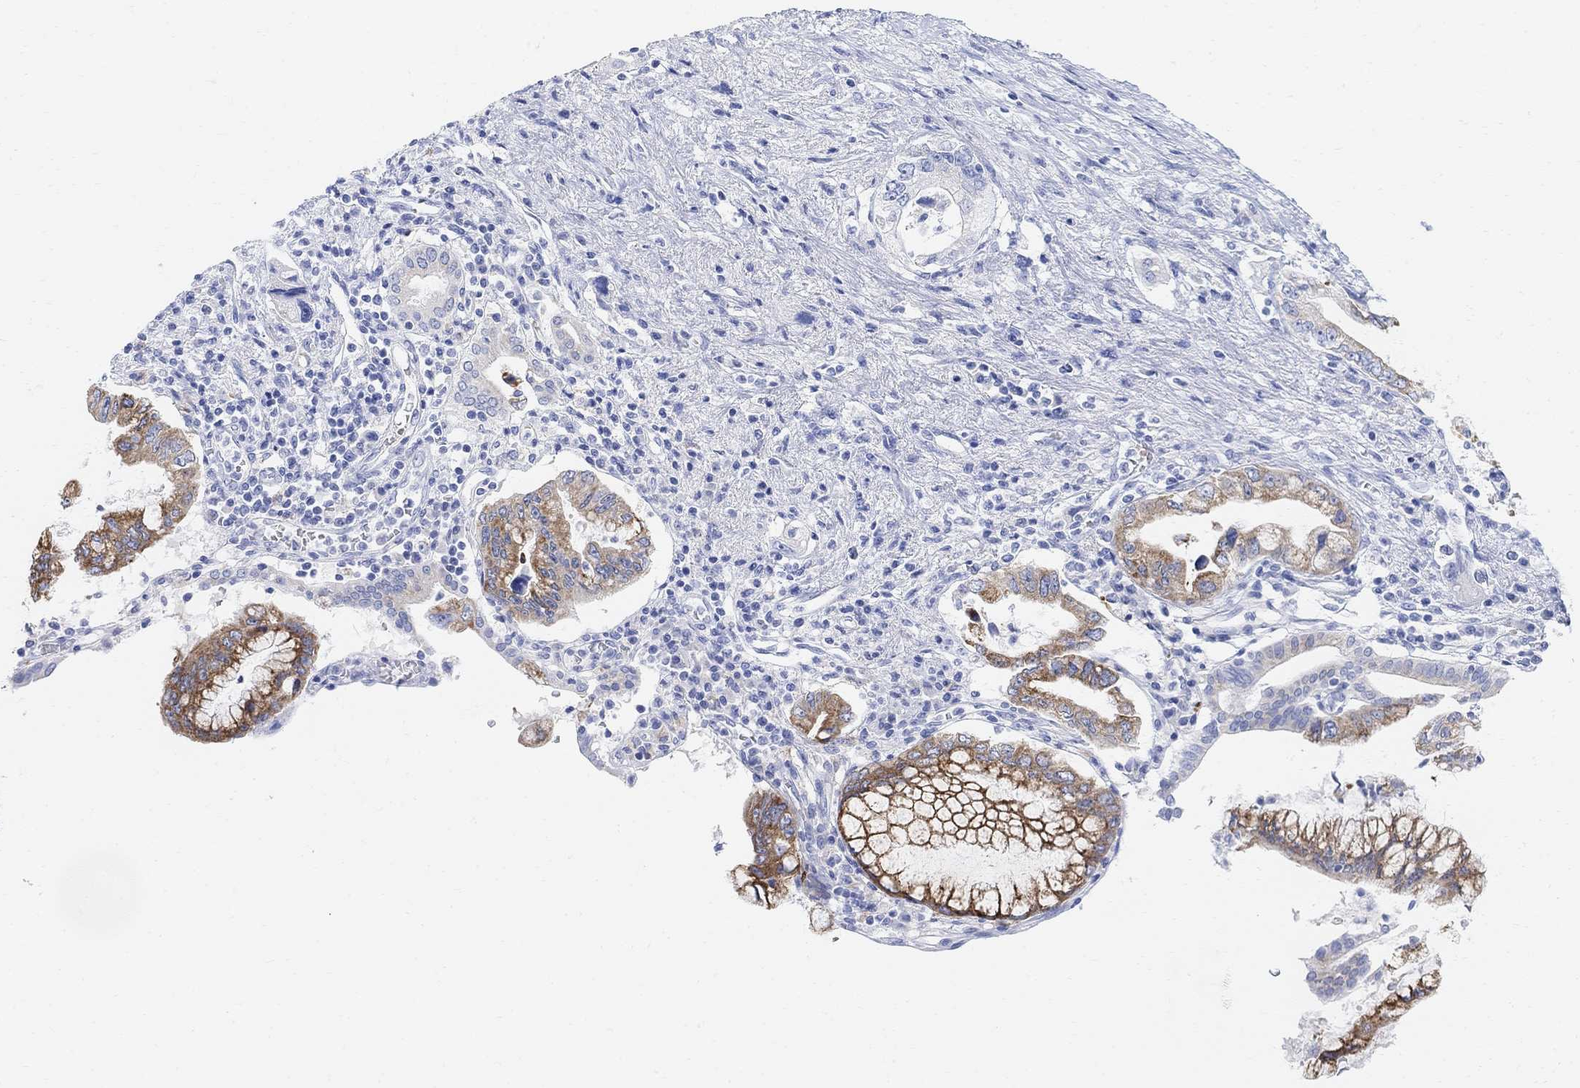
{"staining": {"intensity": "strong", "quantity": "<25%", "location": "cytoplasmic/membranous"}, "tissue": "pancreatic cancer", "cell_type": "Tumor cells", "image_type": "cancer", "snomed": [{"axis": "morphology", "description": "Adenocarcinoma, NOS"}, {"axis": "topography", "description": "Pancreas"}], "caption": "Approximately <25% of tumor cells in adenocarcinoma (pancreatic) demonstrate strong cytoplasmic/membranous protein positivity as visualized by brown immunohistochemical staining.", "gene": "RETNLB", "patient": {"sex": "female", "age": 73}}